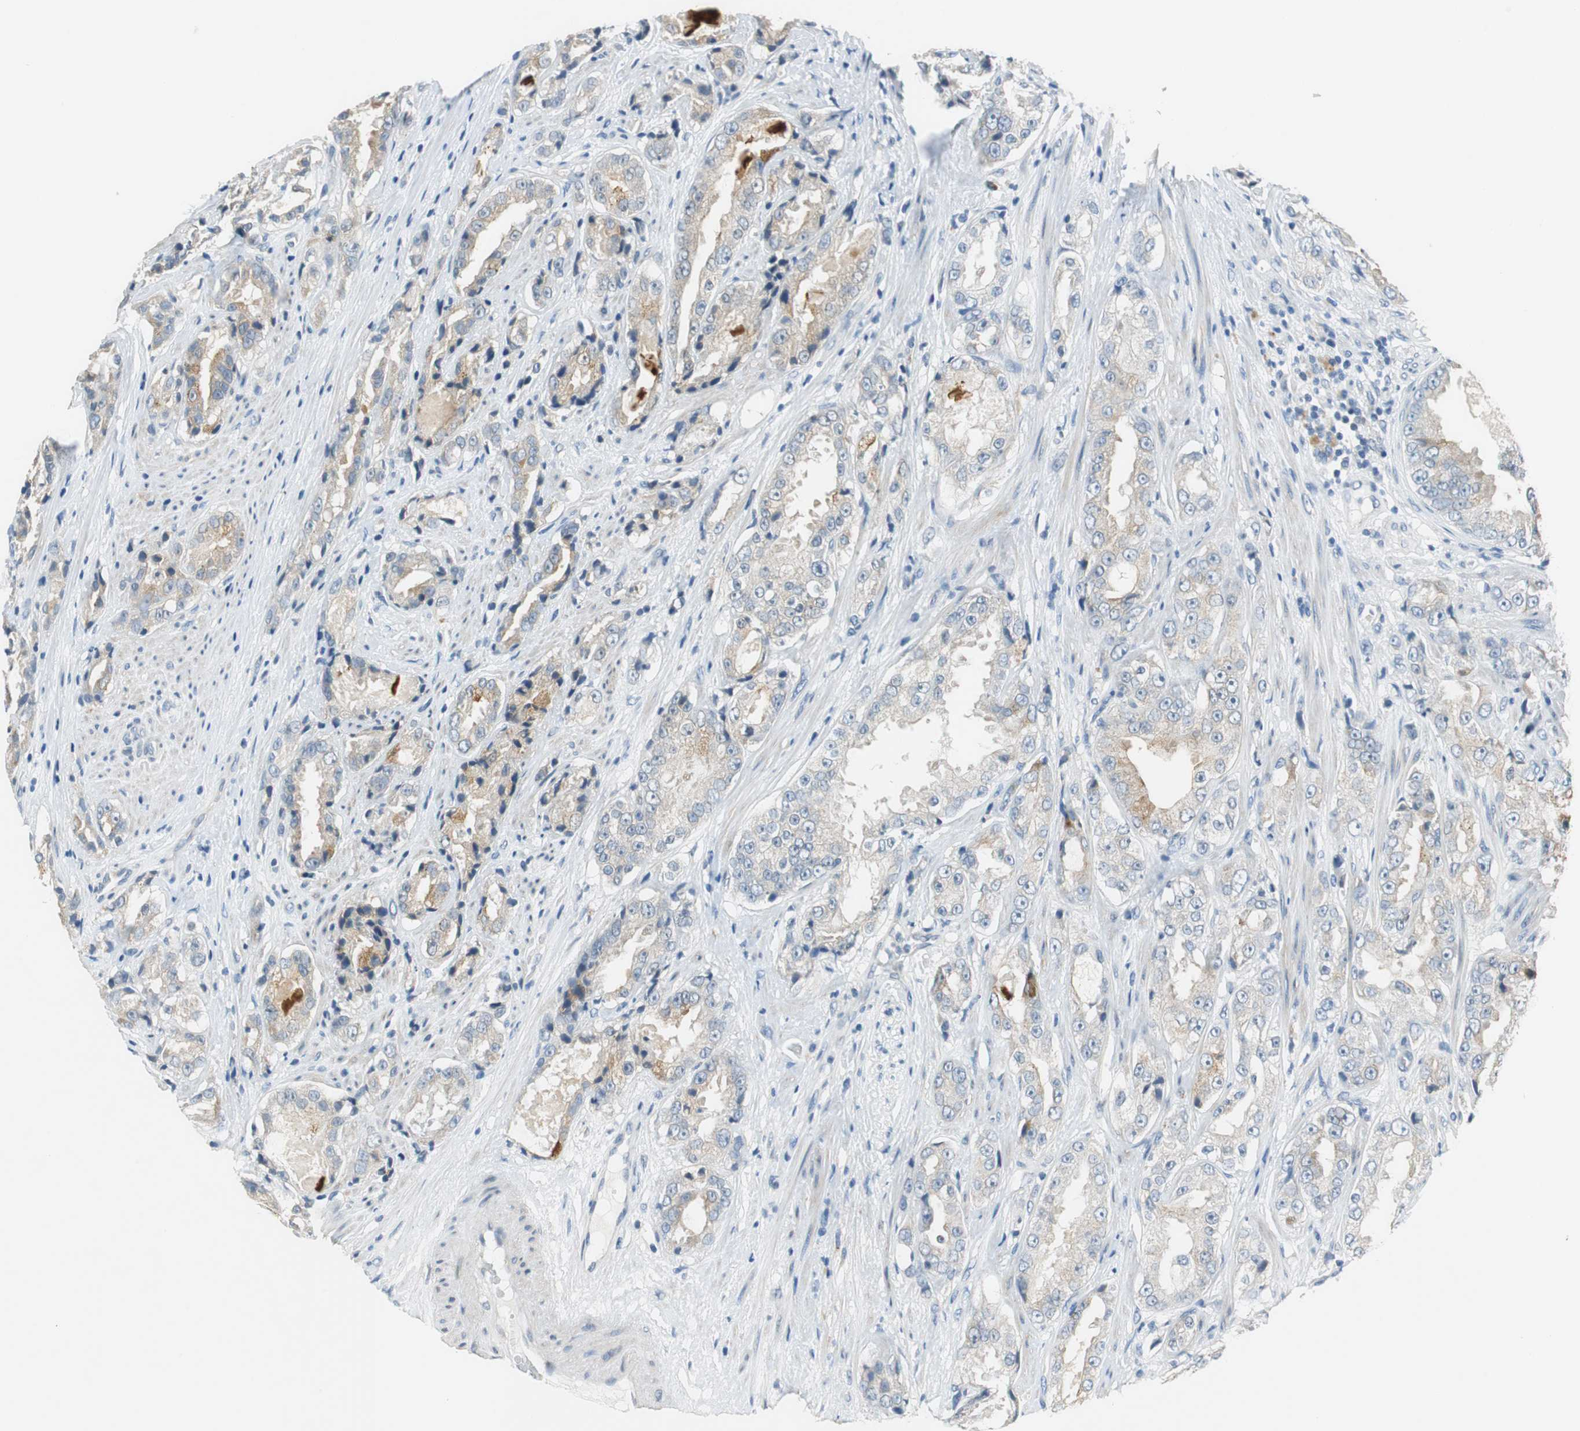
{"staining": {"intensity": "moderate", "quantity": "25%-75%", "location": "cytoplasmic/membranous"}, "tissue": "prostate cancer", "cell_type": "Tumor cells", "image_type": "cancer", "snomed": [{"axis": "morphology", "description": "Adenocarcinoma, High grade"}, {"axis": "topography", "description": "Prostate"}], "caption": "Immunohistochemical staining of prostate cancer exhibits moderate cytoplasmic/membranous protein positivity in approximately 25%-75% of tumor cells.", "gene": "FADS2", "patient": {"sex": "male", "age": 73}}